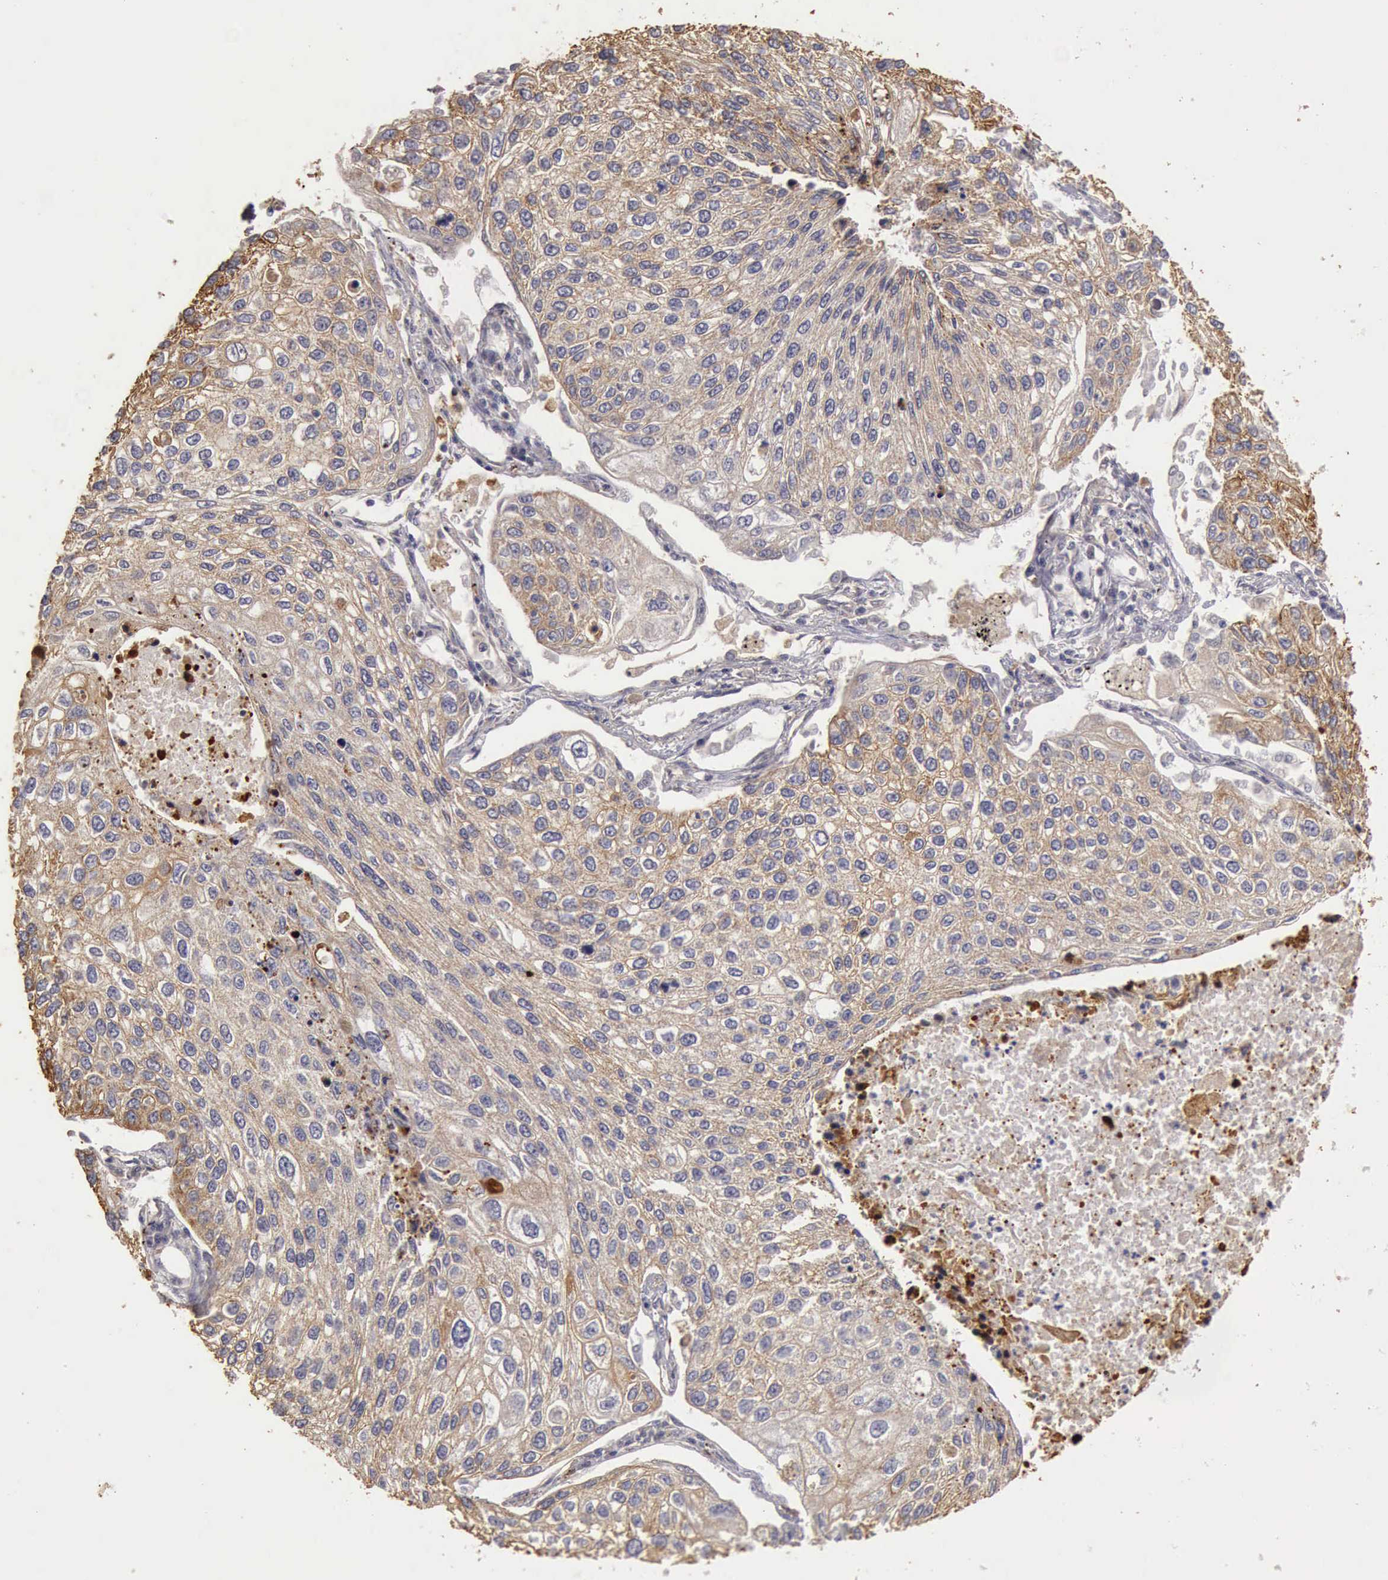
{"staining": {"intensity": "negative", "quantity": "none", "location": "none"}, "tissue": "lung cancer", "cell_type": "Tumor cells", "image_type": "cancer", "snomed": [{"axis": "morphology", "description": "Squamous cell carcinoma, NOS"}, {"axis": "topography", "description": "Lung"}], "caption": "High magnification brightfield microscopy of lung cancer stained with DAB (3,3'-diaminobenzidine) (brown) and counterstained with hematoxylin (blue): tumor cells show no significant positivity. (Immunohistochemistry, brightfield microscopy, high magnification).", "gene": "BMX", "patient": {"sex": "male", "age": 75}}